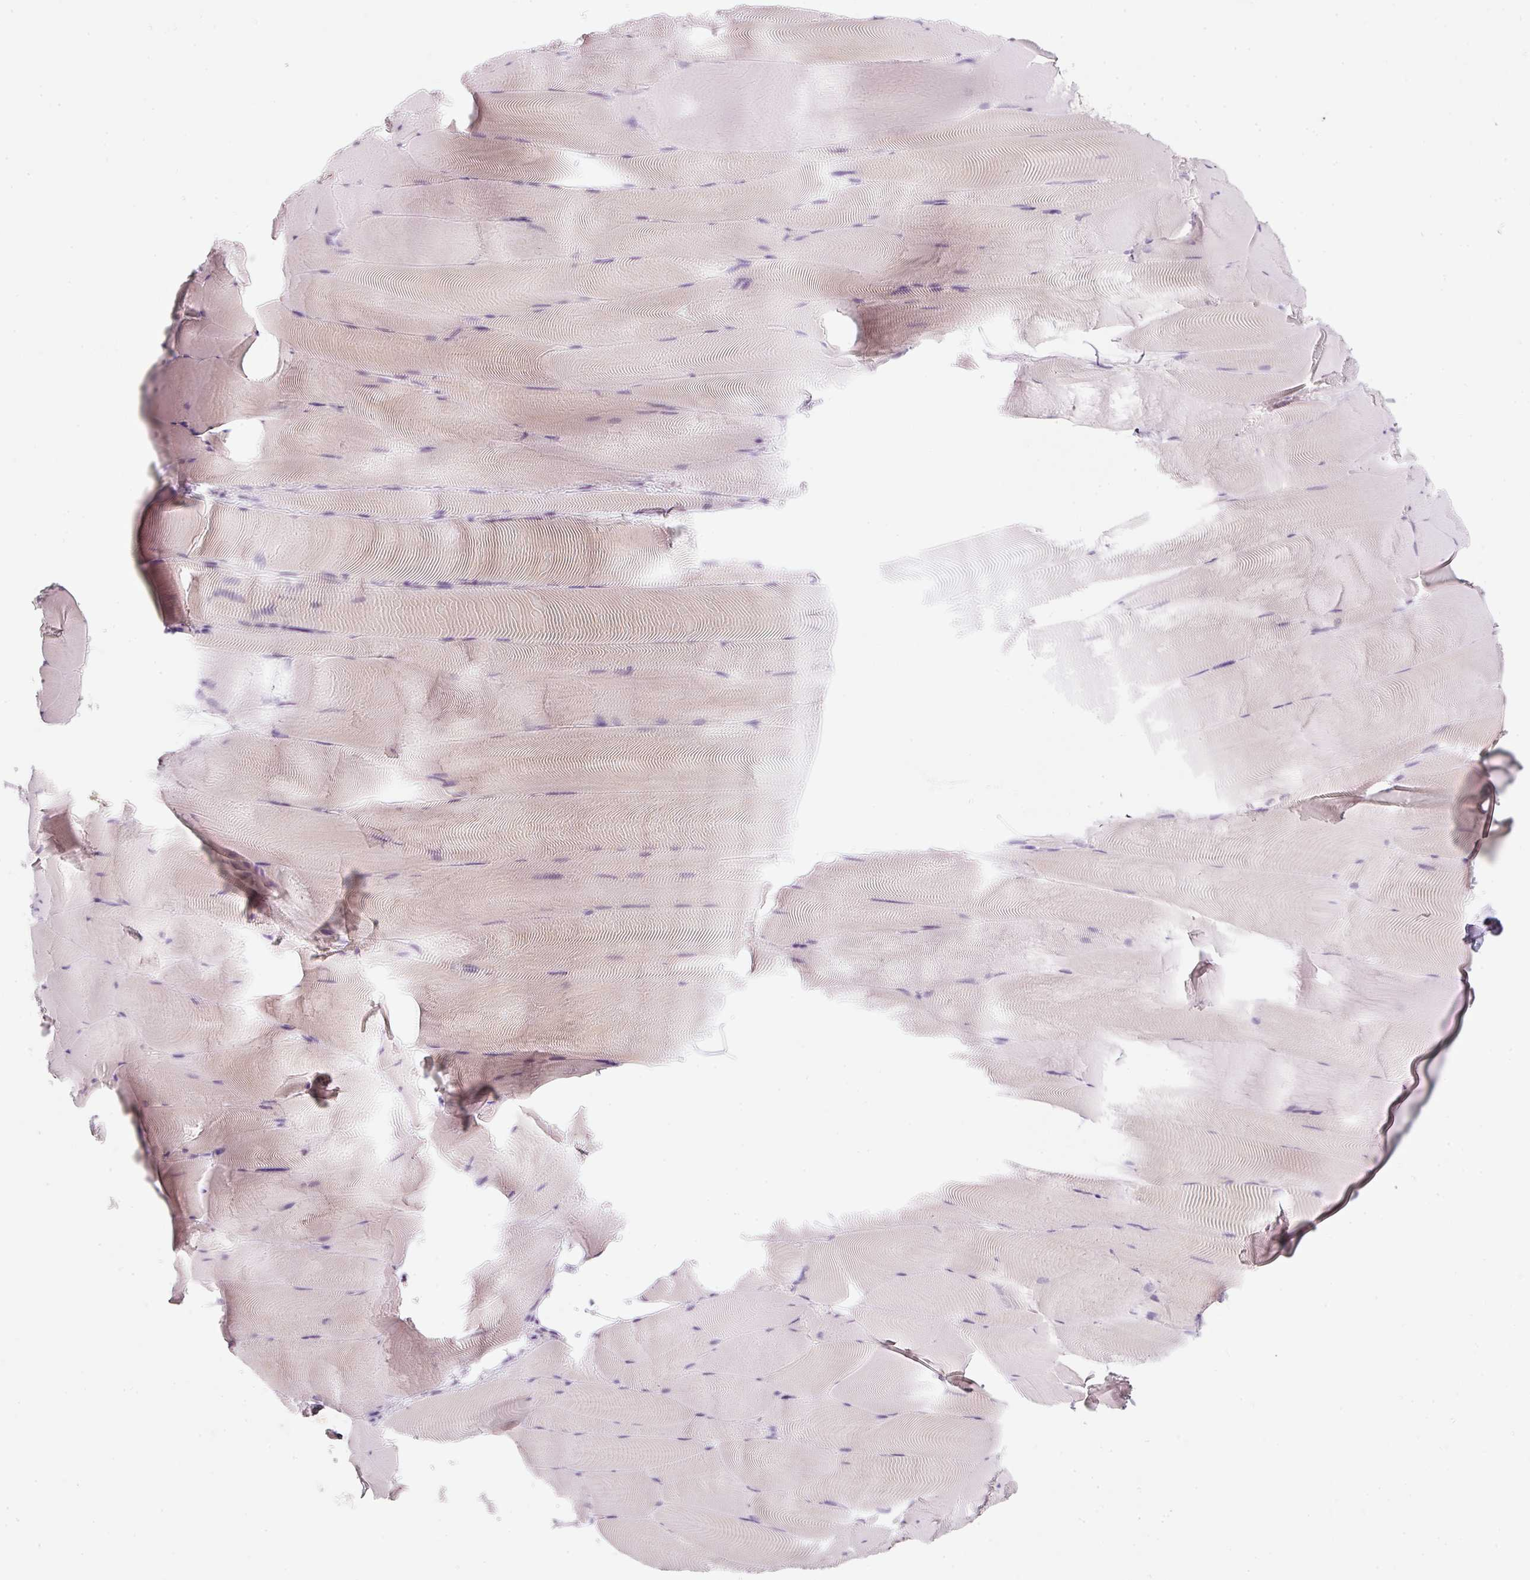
{"staining": {"intensity": "negative", "quantity": "none", "location": "none"}, "tissue": "skeletal muscle", "cell_type": "Myocytes", "image_type": "normal", "snomed": [{"axis": "morphology", "description": "Normal tissue, NOS"}, {"axis": "topography", "description": "Skeletal muscle"}], "caption": "Immunohistochemistry (IHC) of normal skeletal muscle shows no staining in myocytes.", "gene": "ENSG00000206549", "patient": {"sex": "female", "age": 64}}